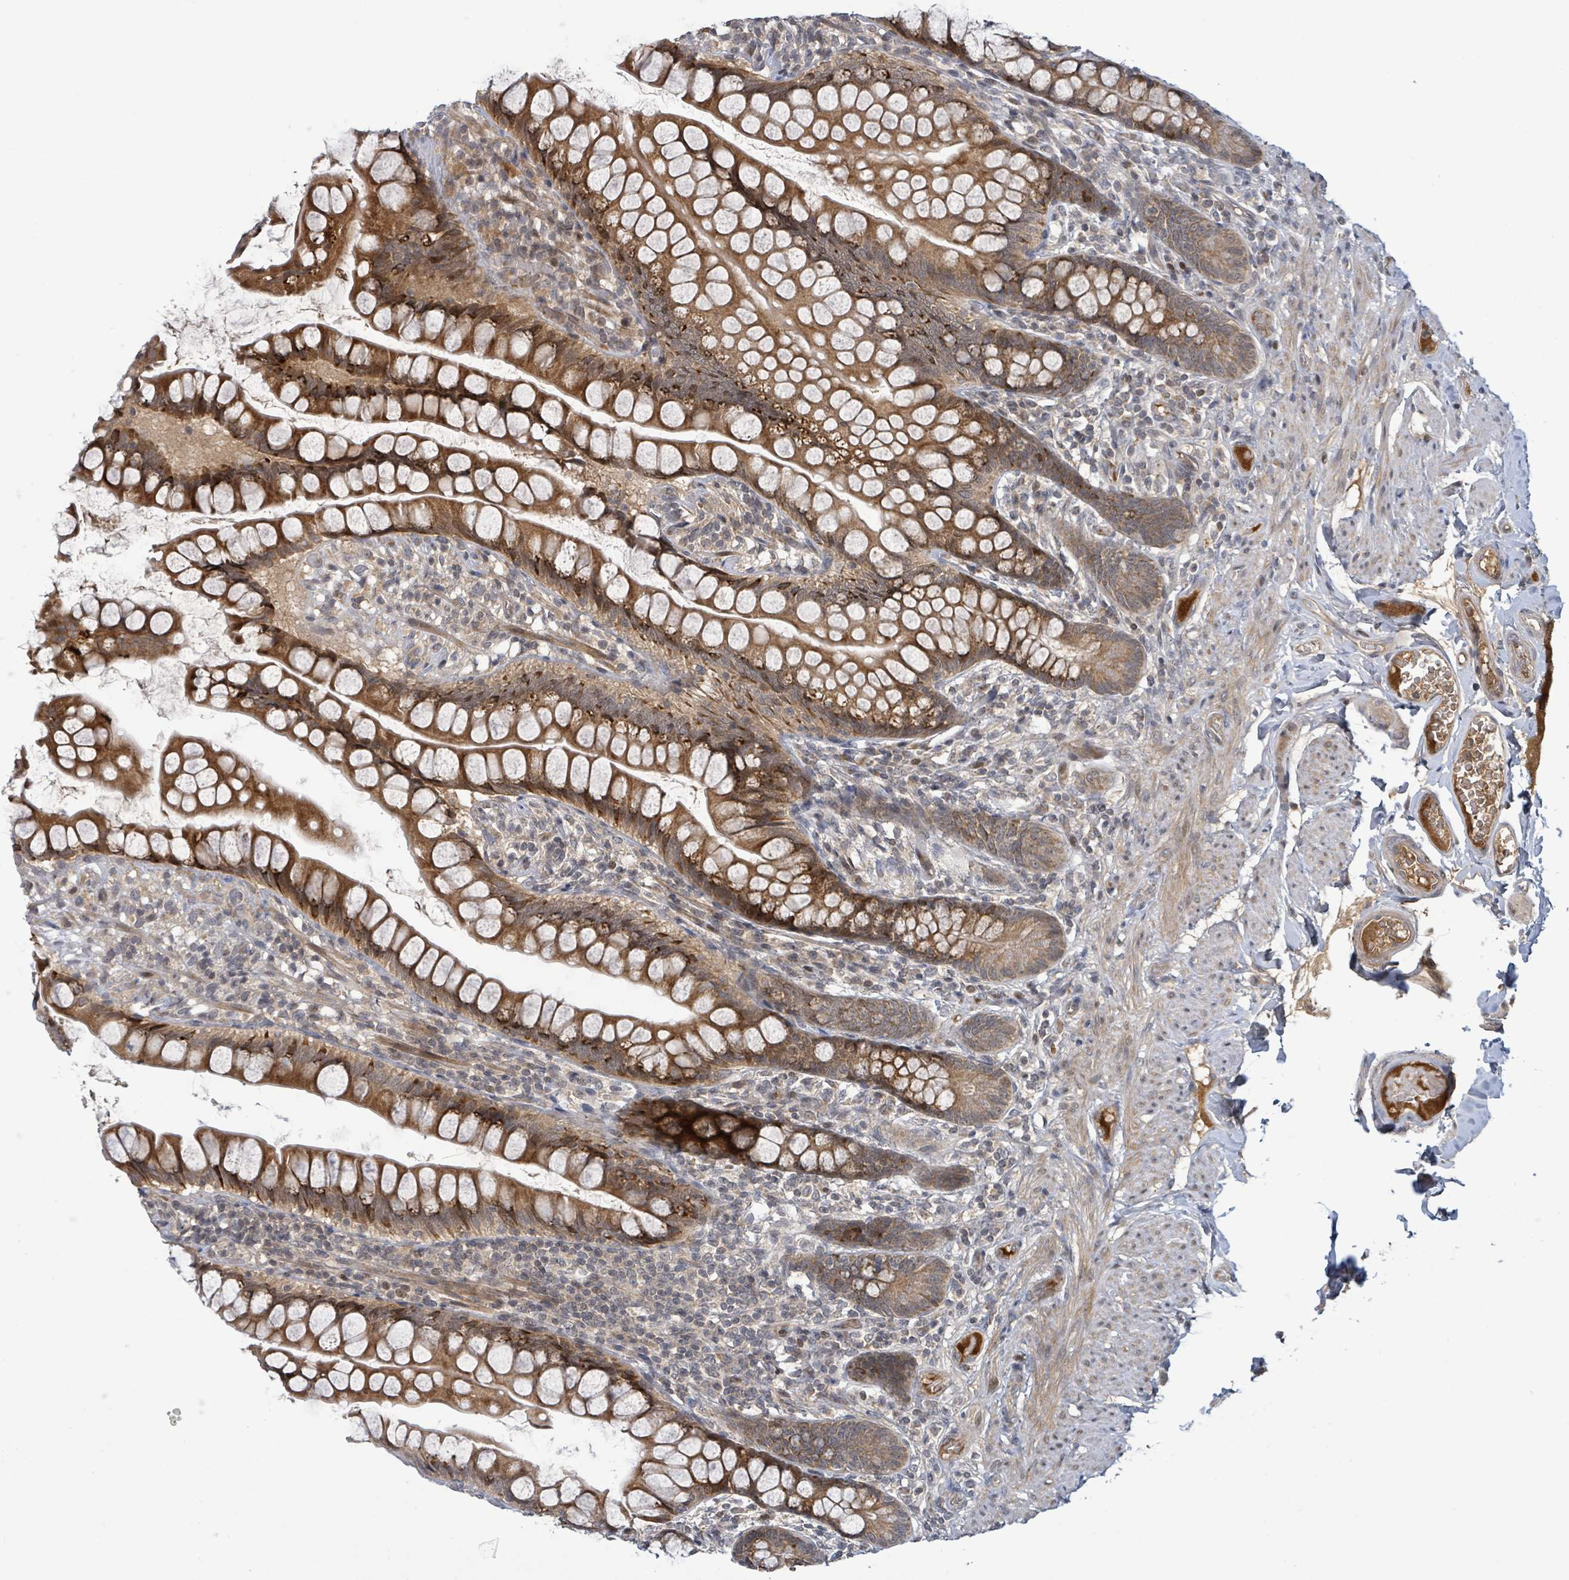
{"staining": {"intensity": "strong", "quantity": ">75%", "location": "cytoplasmic/membranous"}, "tissue": "small intestine", "cell_type": "Glandular cells", "image_type": "normal", "snomed": [{"axis": "morphology", "description": "Normal tissue, NOS"}, {"axis": "topography", "description": "Small intestine"}], "caption": "A micrograph of small intestine stained for a protein reveals strong cytoplasmic/membranous brown staining in glandular cells. (IHC, brightfield microscopy, high magnification).", "gene": "ITGA11", "patient": {"sex": "male", "age": 70}}